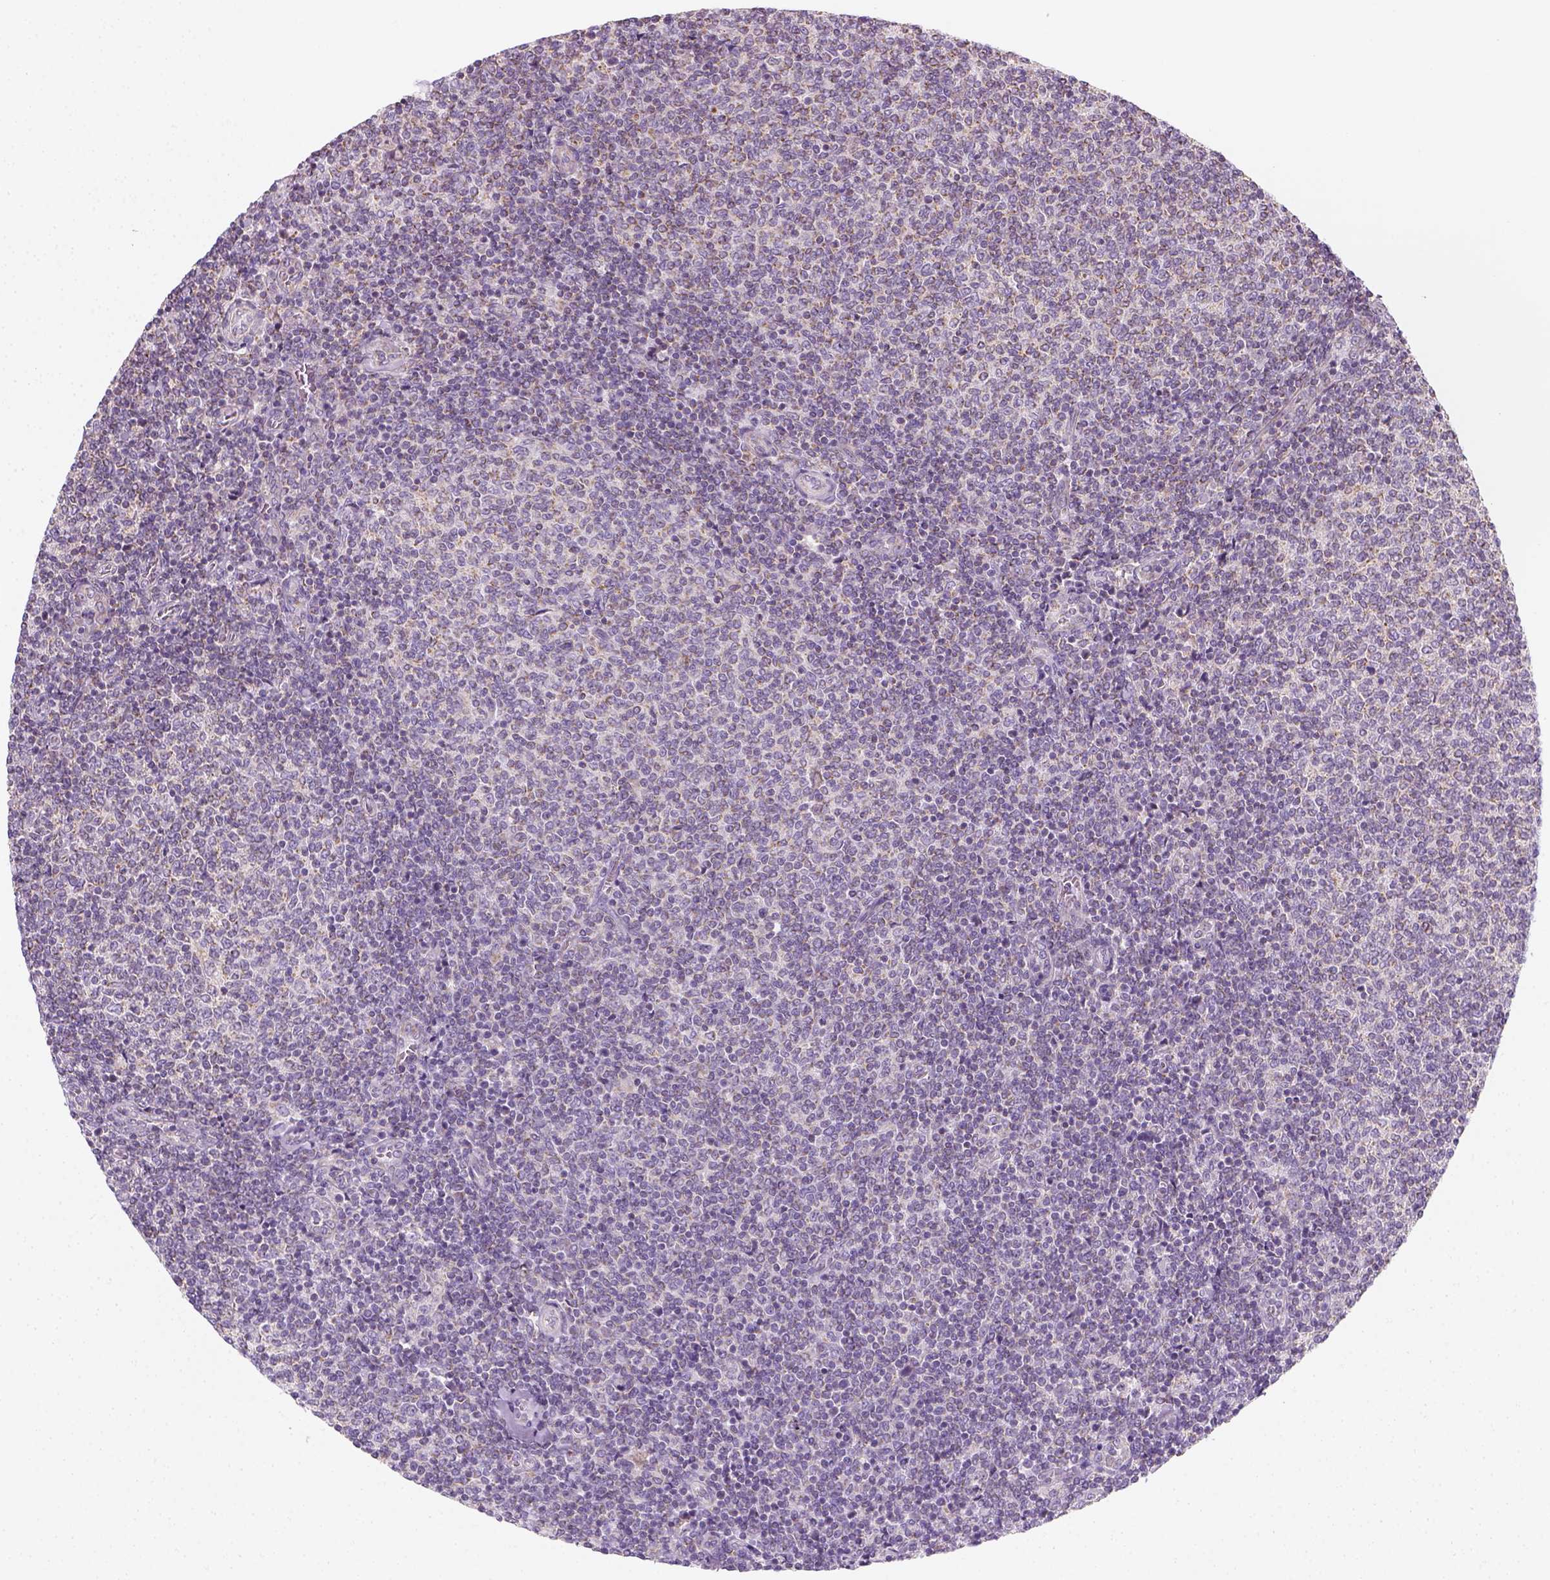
{"staining": {"intensity": "negative", "quantity": "none", "location": "none"}, "tissue": "lymphoma", "cell_type": "Tumor cells", "image_type": "cancer", "snomed": [{"axis": "morphology", "description": "Malignant lymphoma, non-Hodgkin's type, Low grade"}, {"axis": "topography", "description": "Lymph node"}], "caption": "This is a image of immunohistochemistry staining of low-grade malignant lymphoma, non-Hodgkin's type, which shows no expression in tumor cells. (Immunohistochemistry, brightfield microscopy, high magnification).", "gene": "AWAT2", "patient": {"sex": "male", "age": 52}}